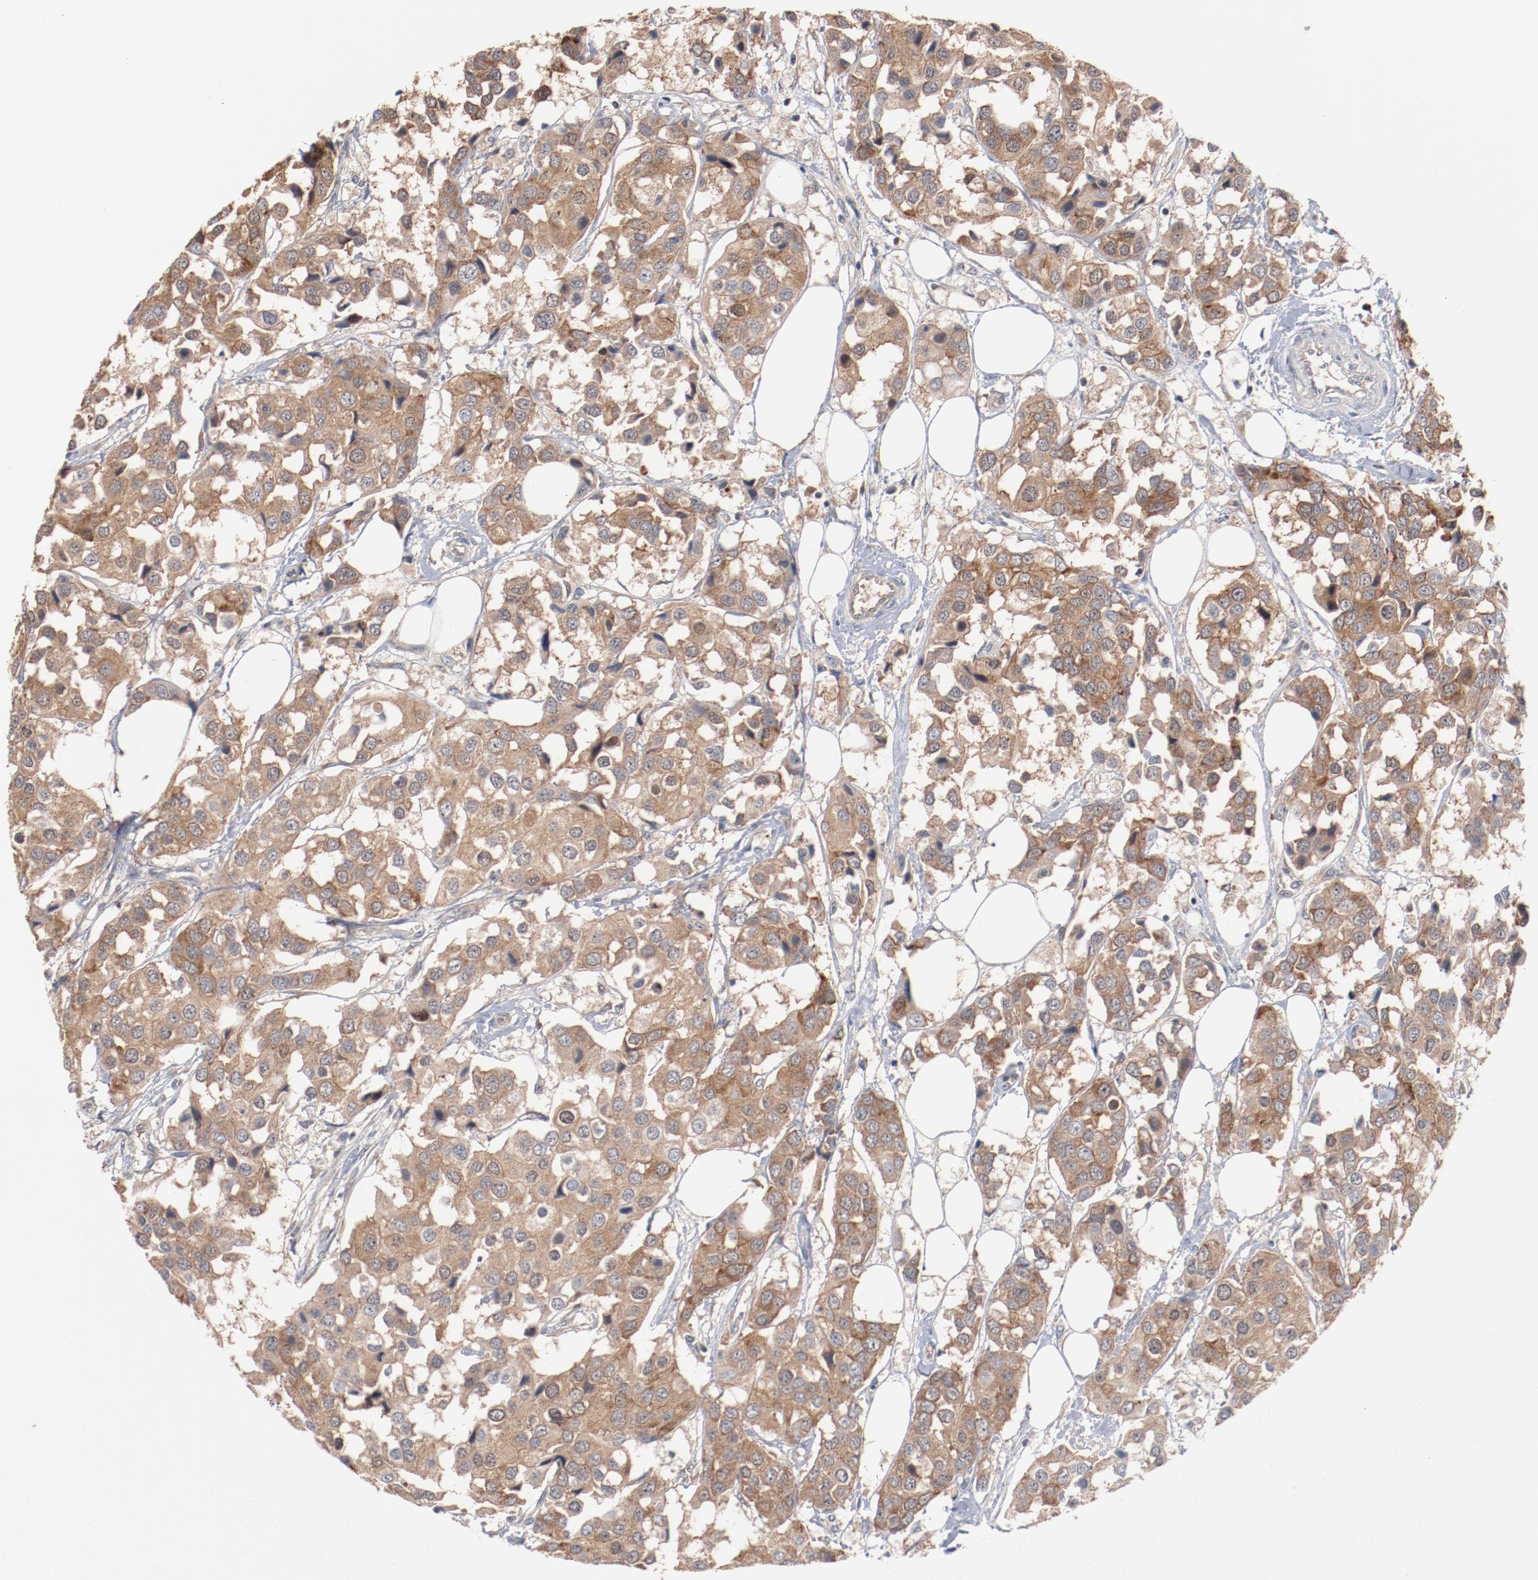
{"staining": {"intensity": "moderate", "quantity": ">75%", "location": "cytoplasmic/membranous"}, "tissue": "breast cancer", "cell_type": "Tumor cells", "image_type": "cancer", "snomed": [{"axis": "morphology", "description": "Duct carcinoma"}, {"axis": "topography", "description": "Breast"}], "caption": "A micrograph of human invasive ductal carcinoma (breast) stained for a protein demonstrates moderate cytoplasmic/membranous brown staining in tumor cells.", "gene": "RNASE11", "patient": {"sex": "female", "age": 80}}